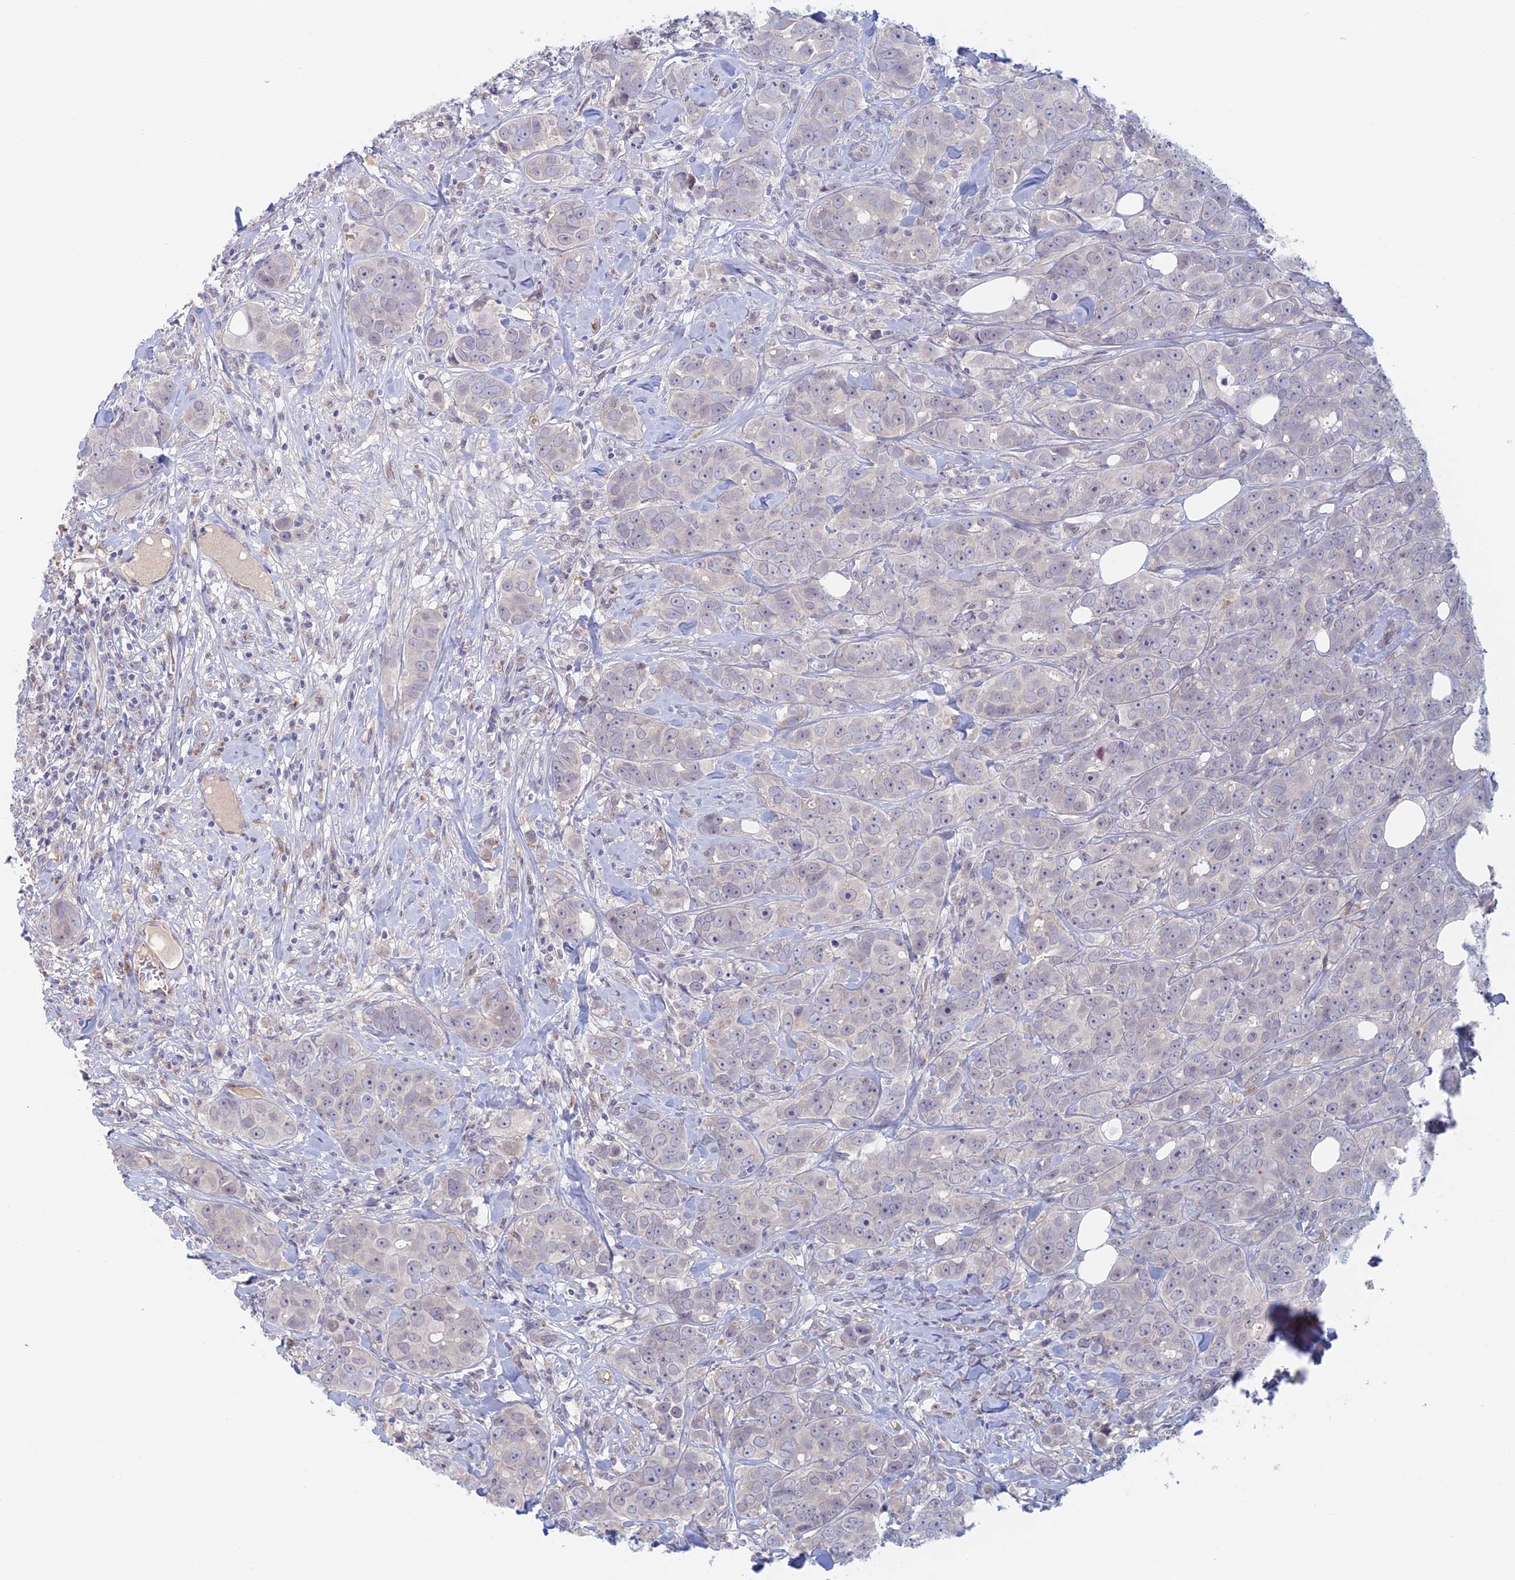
{"staining": {"intensity": "negative", "quantity": "none", "location": "none"}, "tissue": "breast cancer", "cell_type": "Tumor cells", "image_type": "cancer", "snomed": [{"axis": "morphology", "description": "Duct carcinoma"}, {"axis": "topography", "description": "Breast"}], "caption": "Immunohistochemistry histopathology image of neoplastic tissue: human breast cancer (intraductal carcinoma) stained with DAB (3,3'-diaminobenzidine) reveals no significant protein staining in tumor cells. Nuclei are stained in blue.", "gene": "ZUP1", "patient": {"sex": "female", "age": 43}}